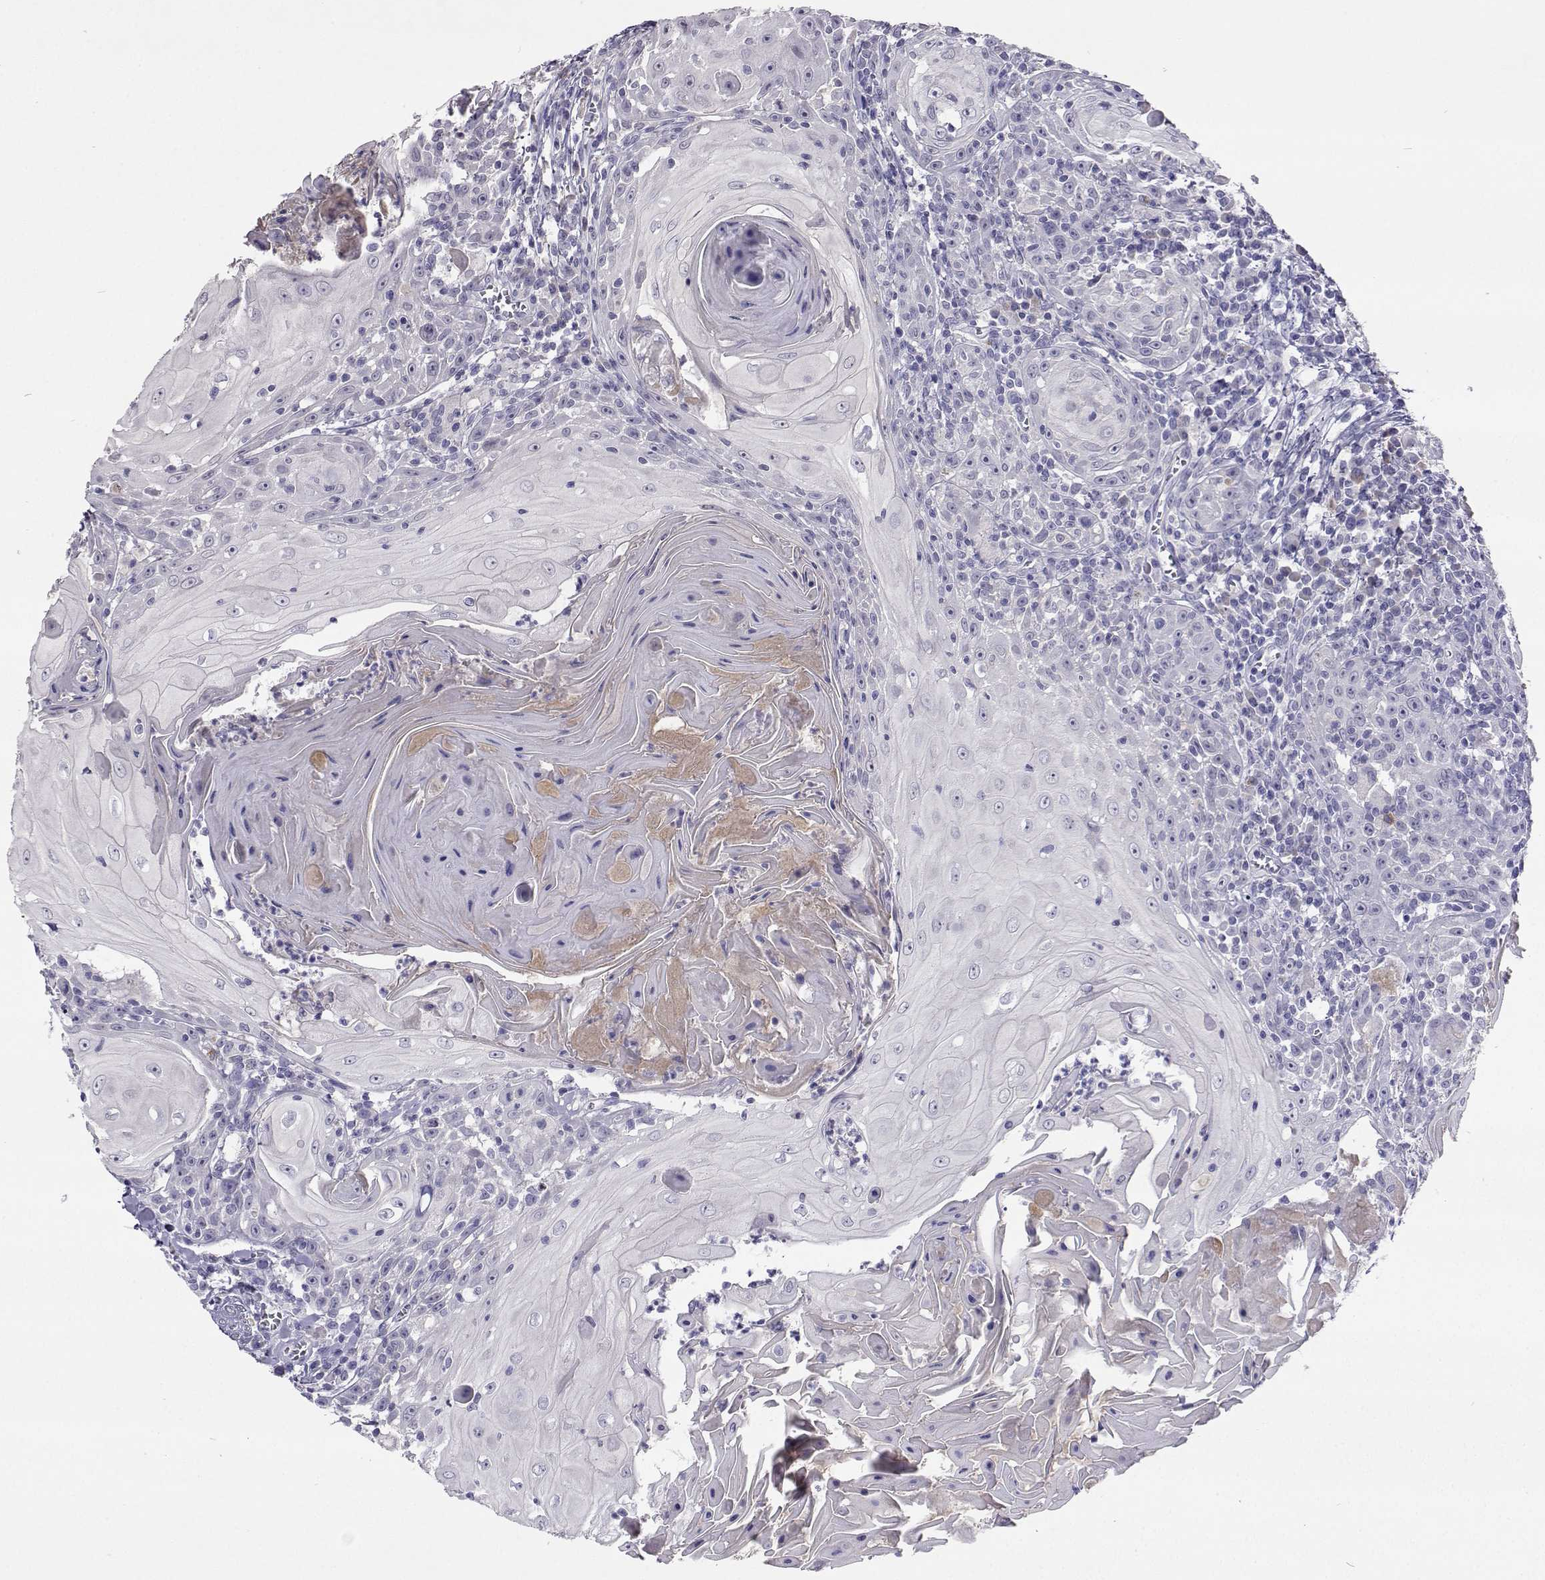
{"staining": {"intensity": "negative", "quantity": "none", "location": "none"}, "tissue": "head and neck cancer", "cell_type": "Tumor cells", "image_type": "cancer", "snomed": [{"axis": "morphology", "description": "Squamous cell carcinoma, NOS"}, {"axis": "topography", "description": "Head-Neck"}], "caption": "Tumor cells show no significant expression in squamous cell carcinoma (head and neck).", "gene": "CFAP44", "patient": {"sex": "male", "age": 52}}